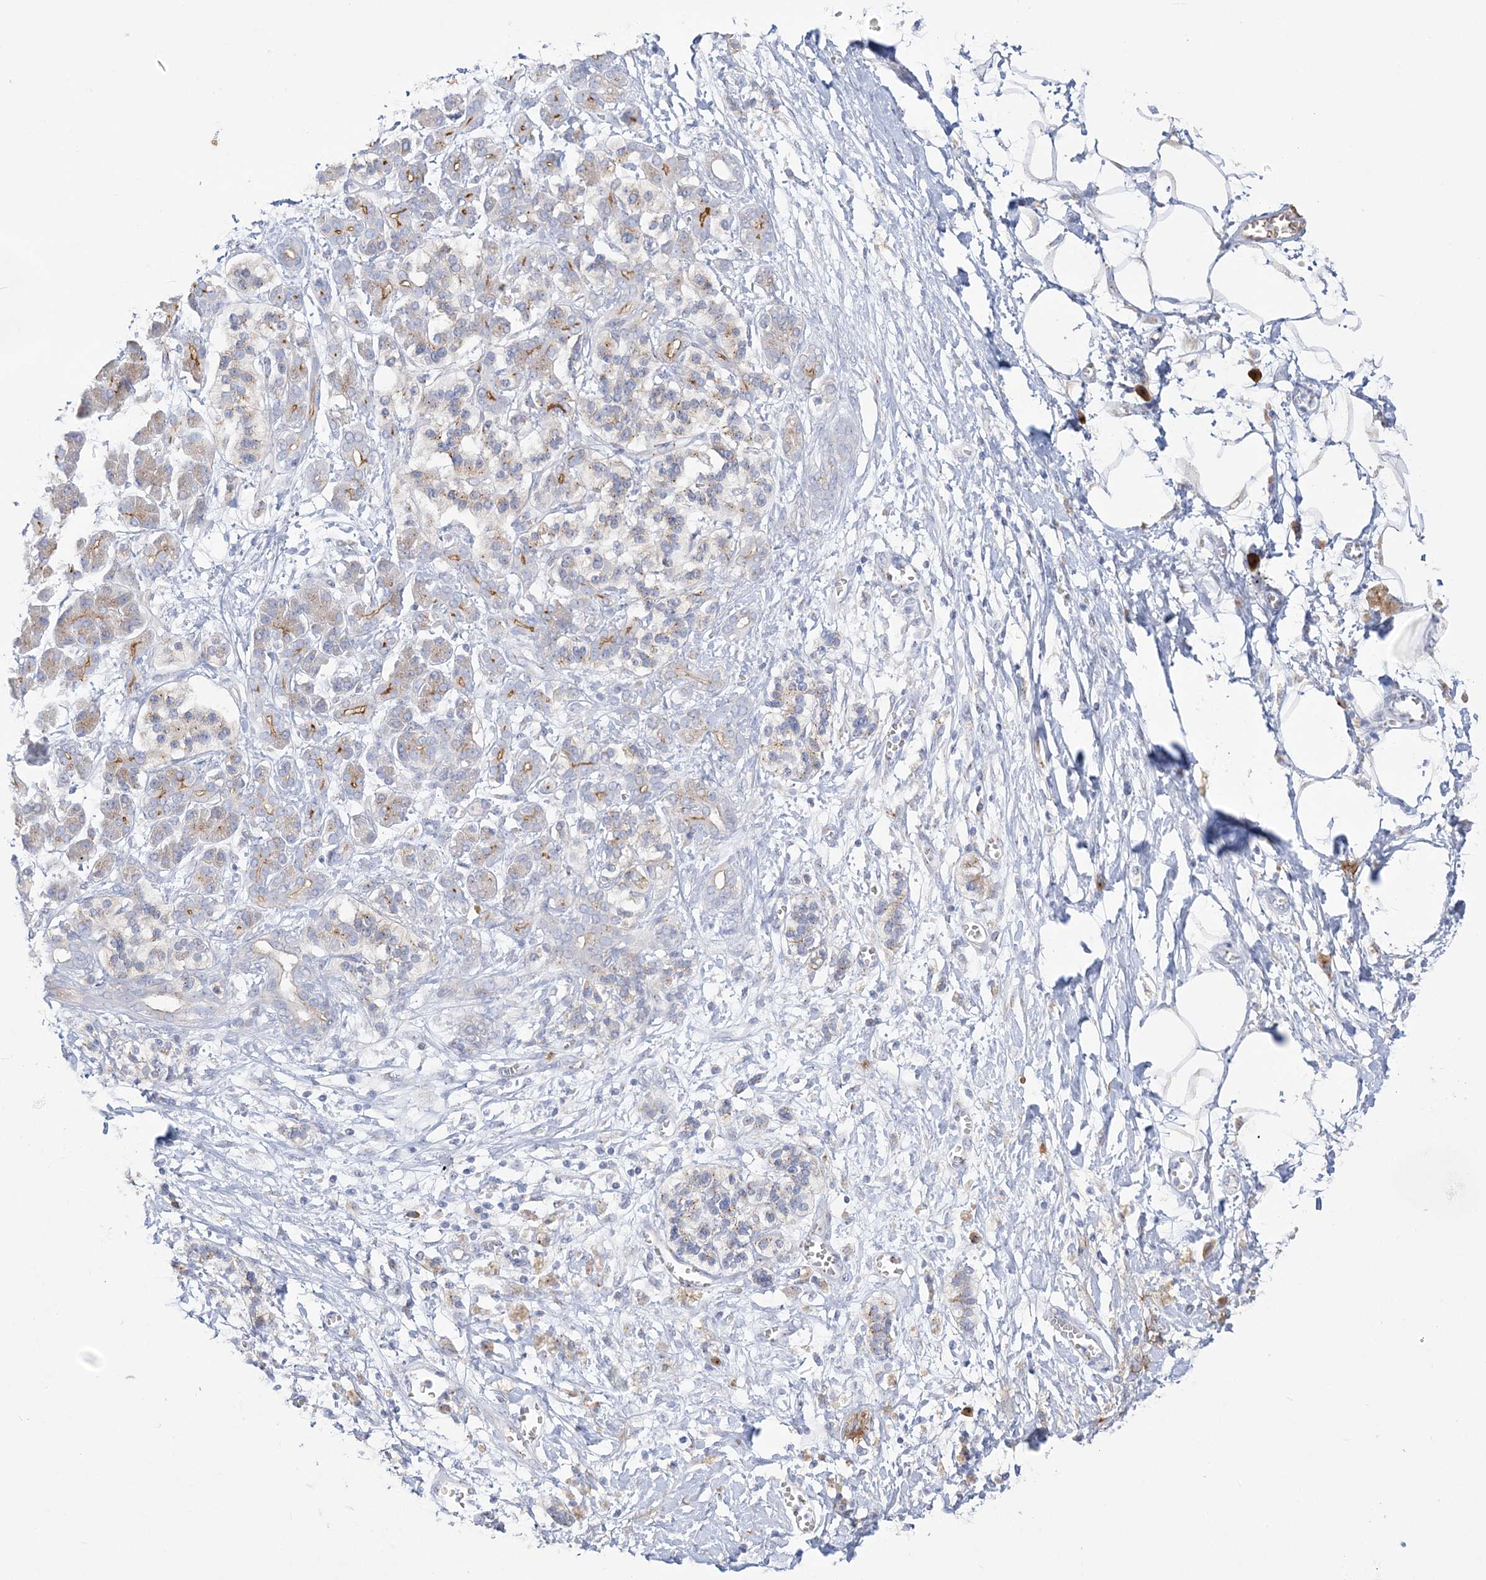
{"staining": {"intensity": "negative", "quantity": "none", "location": "none"}, "tissue": "adipose tissue", "cell_type": "Adipocytes", "image_type": "normal", "snomed": [{"axis": "morphology", "description": "Normal tissue, NOS"}, {"axis": "morphology", "description": "Adenocarcinoma, NOS"}, {"axis": "topography", "description": "Pancreas"}, {"axis": "topography", "description": "Peripheral nerve tissue"}], "caption": "Immunohistochemistry image of benign adipose tissue stained for a protein (brown), which exhibits no positivity in adipocytes.", "gene": "SEMA3D", "patient": {"sex": "male", "age": 59}}